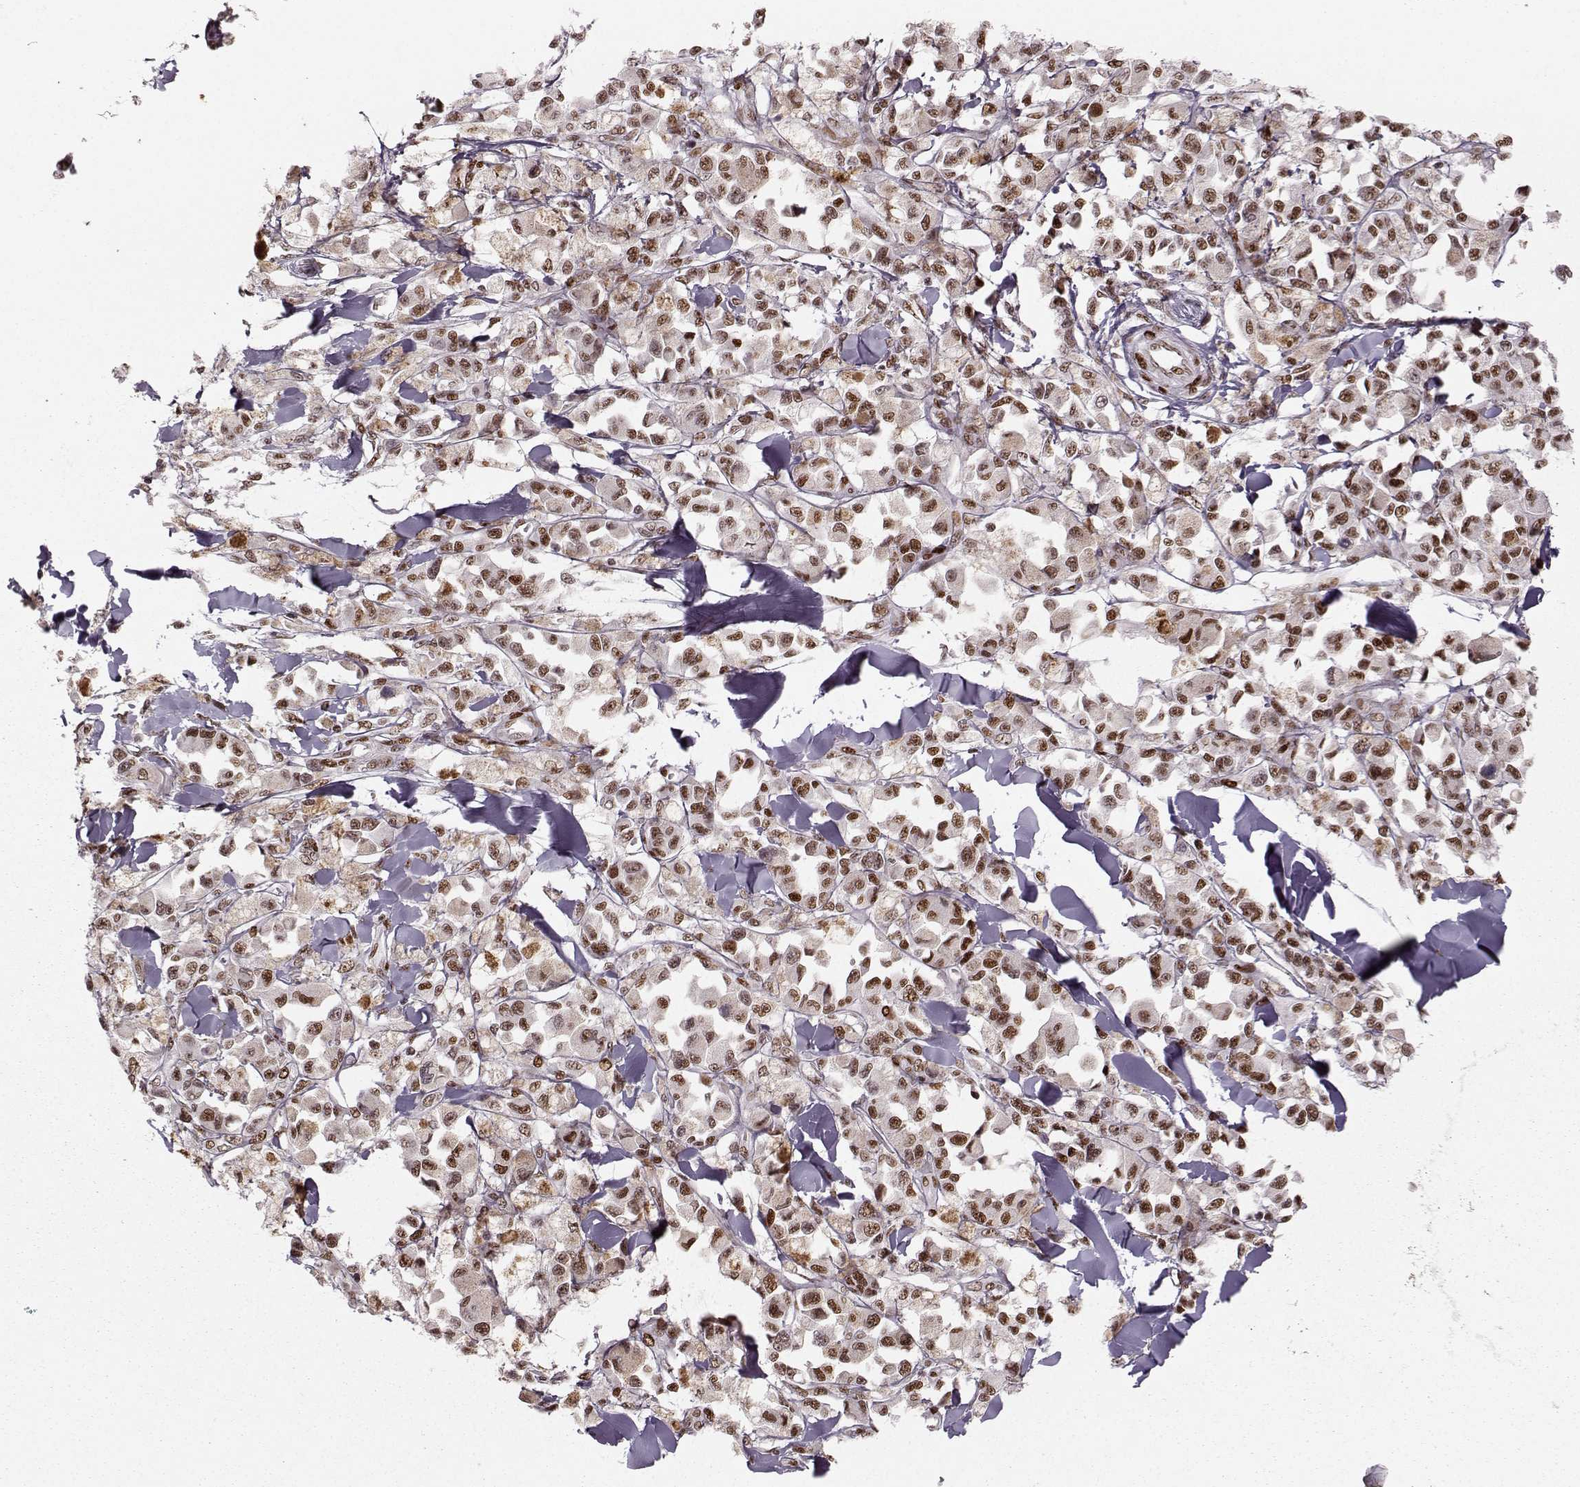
{"staining": {"intensity": "strong", "quantity": "25%-75%", "location": "nuclear"}, "tissue": "melanoma", "cell_type": "Tumor cells", "image_type": "cancer", "snomed": [{"axis": "morphology", "description": "Malignant melanoma, NOS"}, {"axis": "topography", "description": "Skin"}], "caption": "Immunohistochemical staining of human malignant melanoma demonstrates strong nuclear protein expression in about 25%-75% of tumor cells. The staining was performed using DAB to visualize the protein expression in brown, while the nuclei were stained in blue with hematoxylin (Magnification: 20x).", "gene": "SNAPC2", "patient": {"sex": "female", "age": 58}}